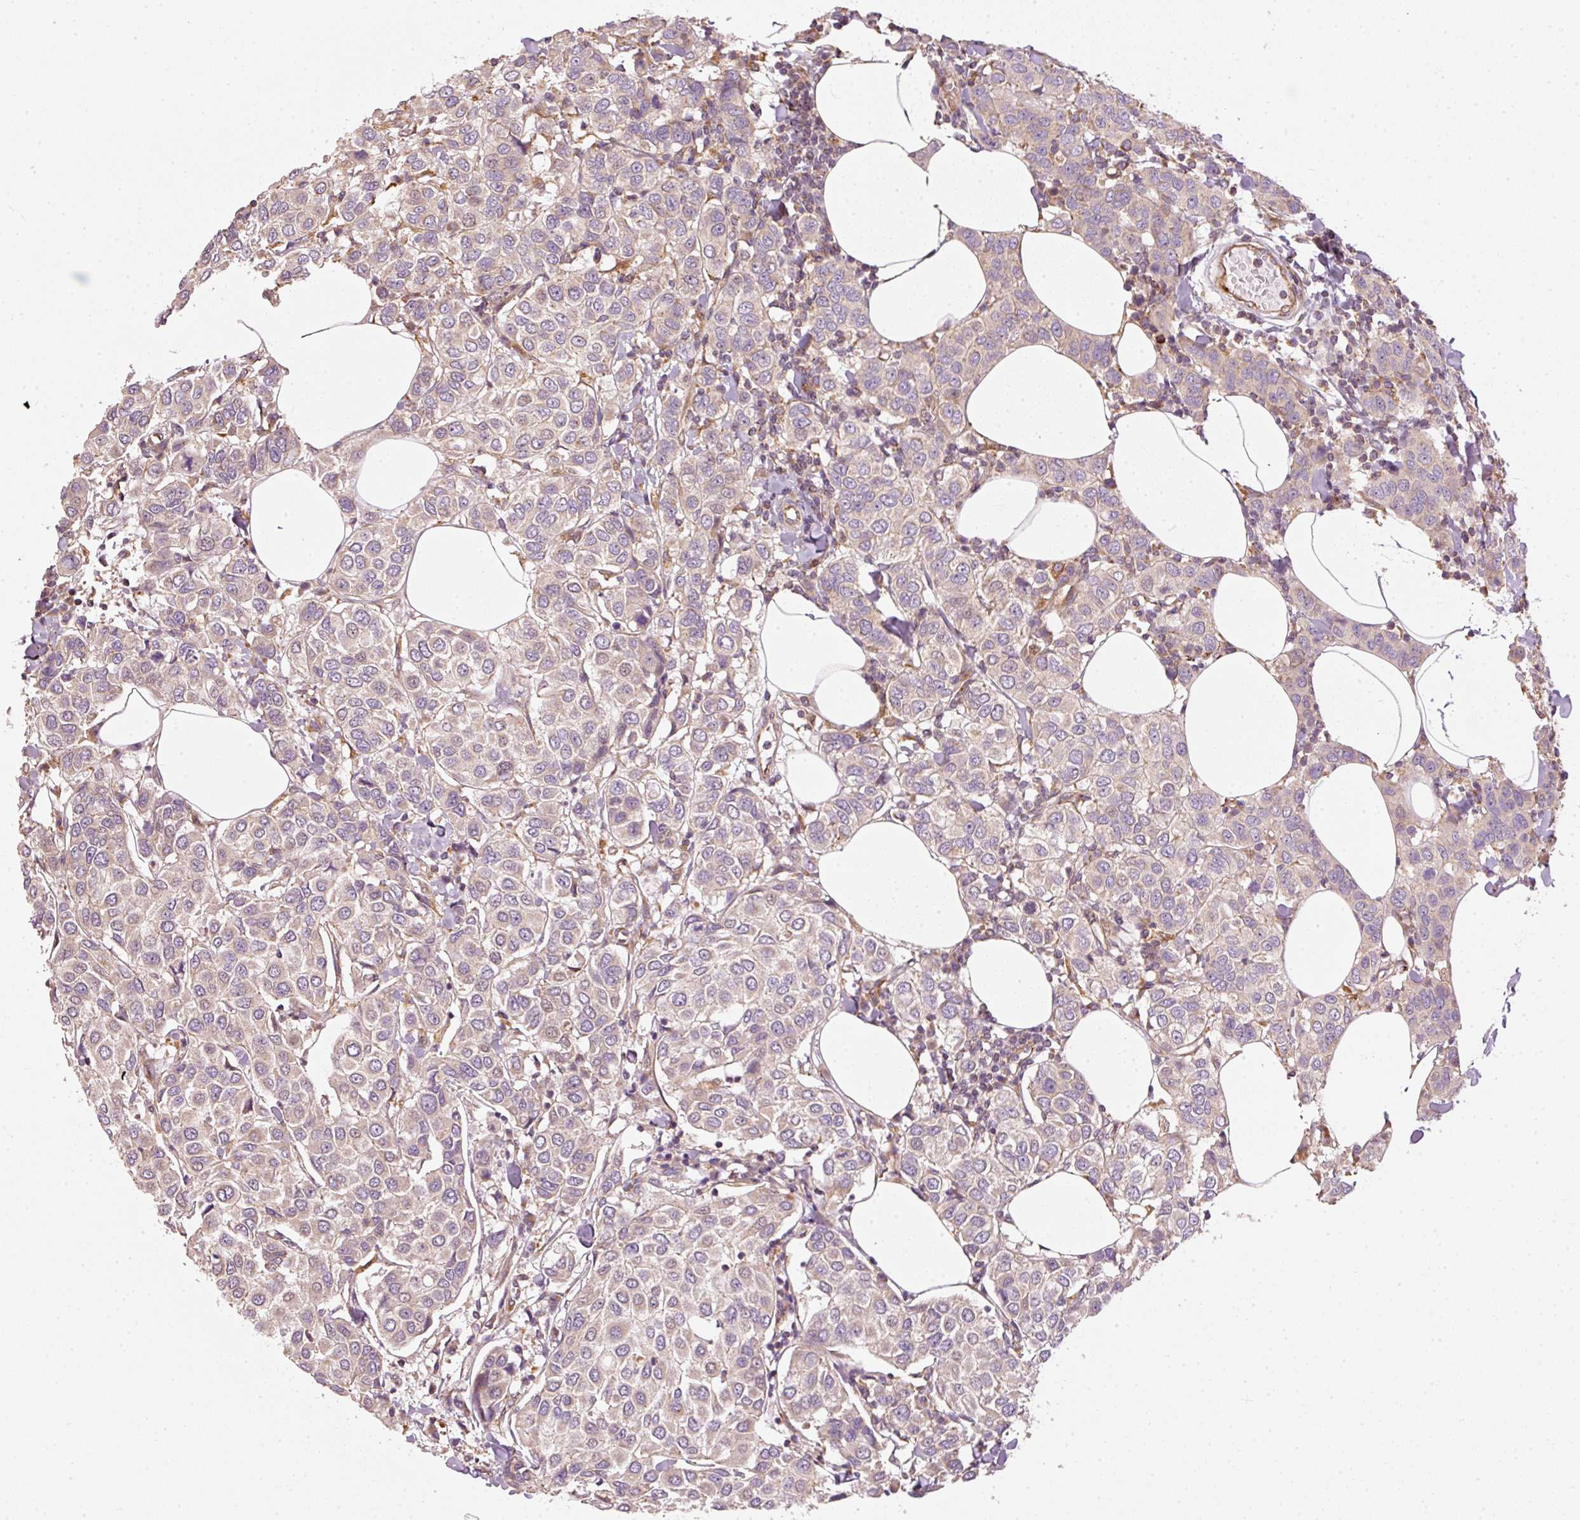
{"staining": {"intensity": "weak", "quantity": "<25%", "location": "cytoplasmic/membranous"}, "tissue": "breast cancer", "cell_type": "Tumor cells", "image_type": "cancer", "snomed": [{"axis": "morphology", "description": "Duct carcinoma"}, {"axis": "topography", "description": "Breast"}], "caption": "Tumor cells show no significant protein positivity in breast cancer.", "gene": "MTHFD1L", "patient": {"sex": "female", "age": 55}}